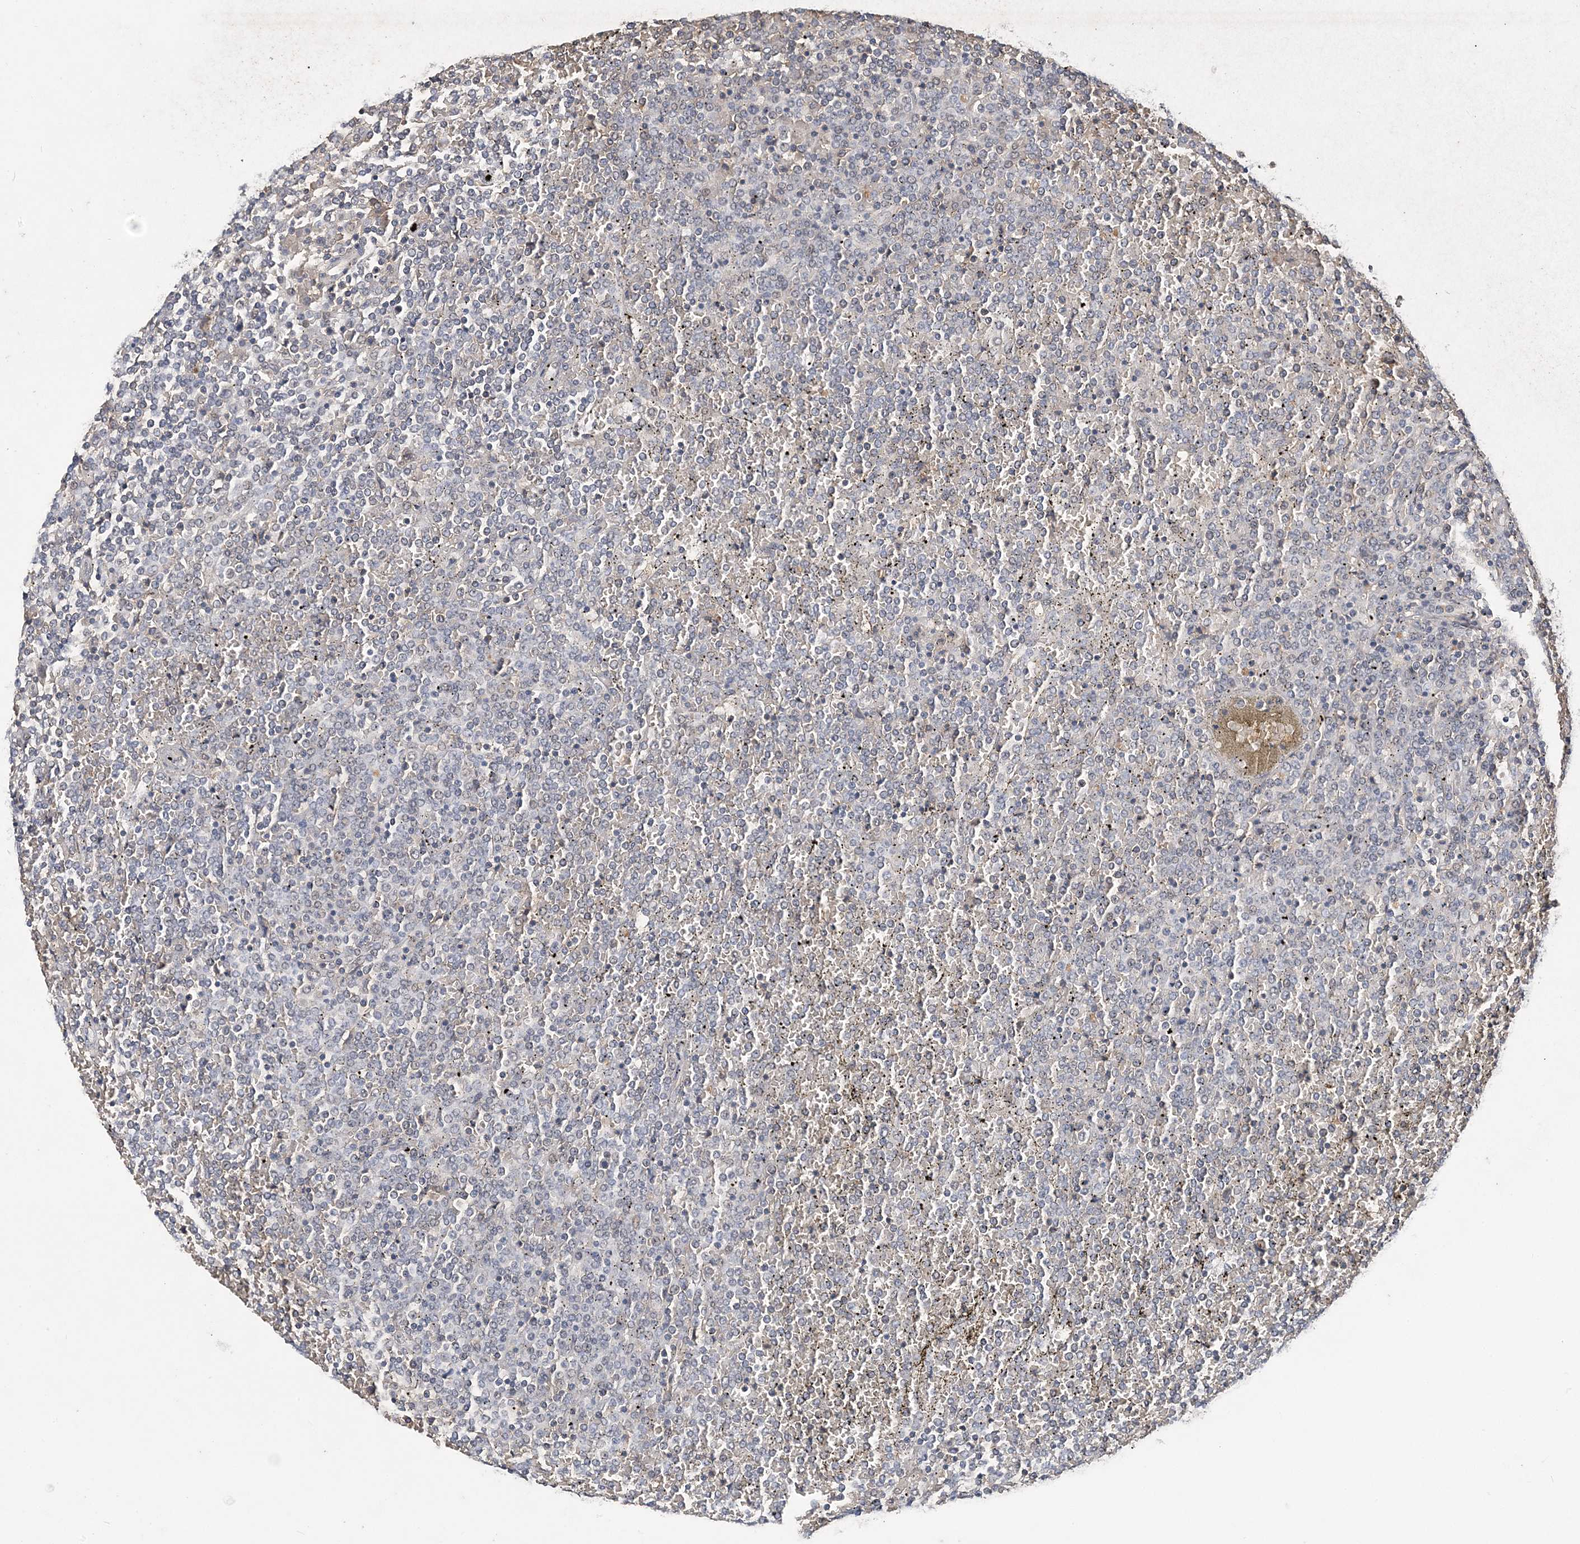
{"staining": {"intensity": "negative", "quantity": "none", "location": "none"}, "tissue": "lymphoma", "cell_type": "Tumor cells", "image_type": "cancer", "snomed": [{"axis": "morphology", "description": "Malignant lymphoma, non-Hodgkin's type, Low grade"}, {"axis": "topography", "description": "Spleen"}], "caption": "High power microscopy micrograph of an immunohistochemistry (IHC) image of malignant lymphoma, non-Hodgkin's type (low-grade), revealing no significant positivity in tumor cells. Brightfield microscopy of immunohistochemistry stained with DAB (3,3'-diaminobenzidine) (brown) and hematoxylin (blue), captured at high magnification.", "gene": "ZBTB7A", "patient": {"sex": "female", "age": 19}}